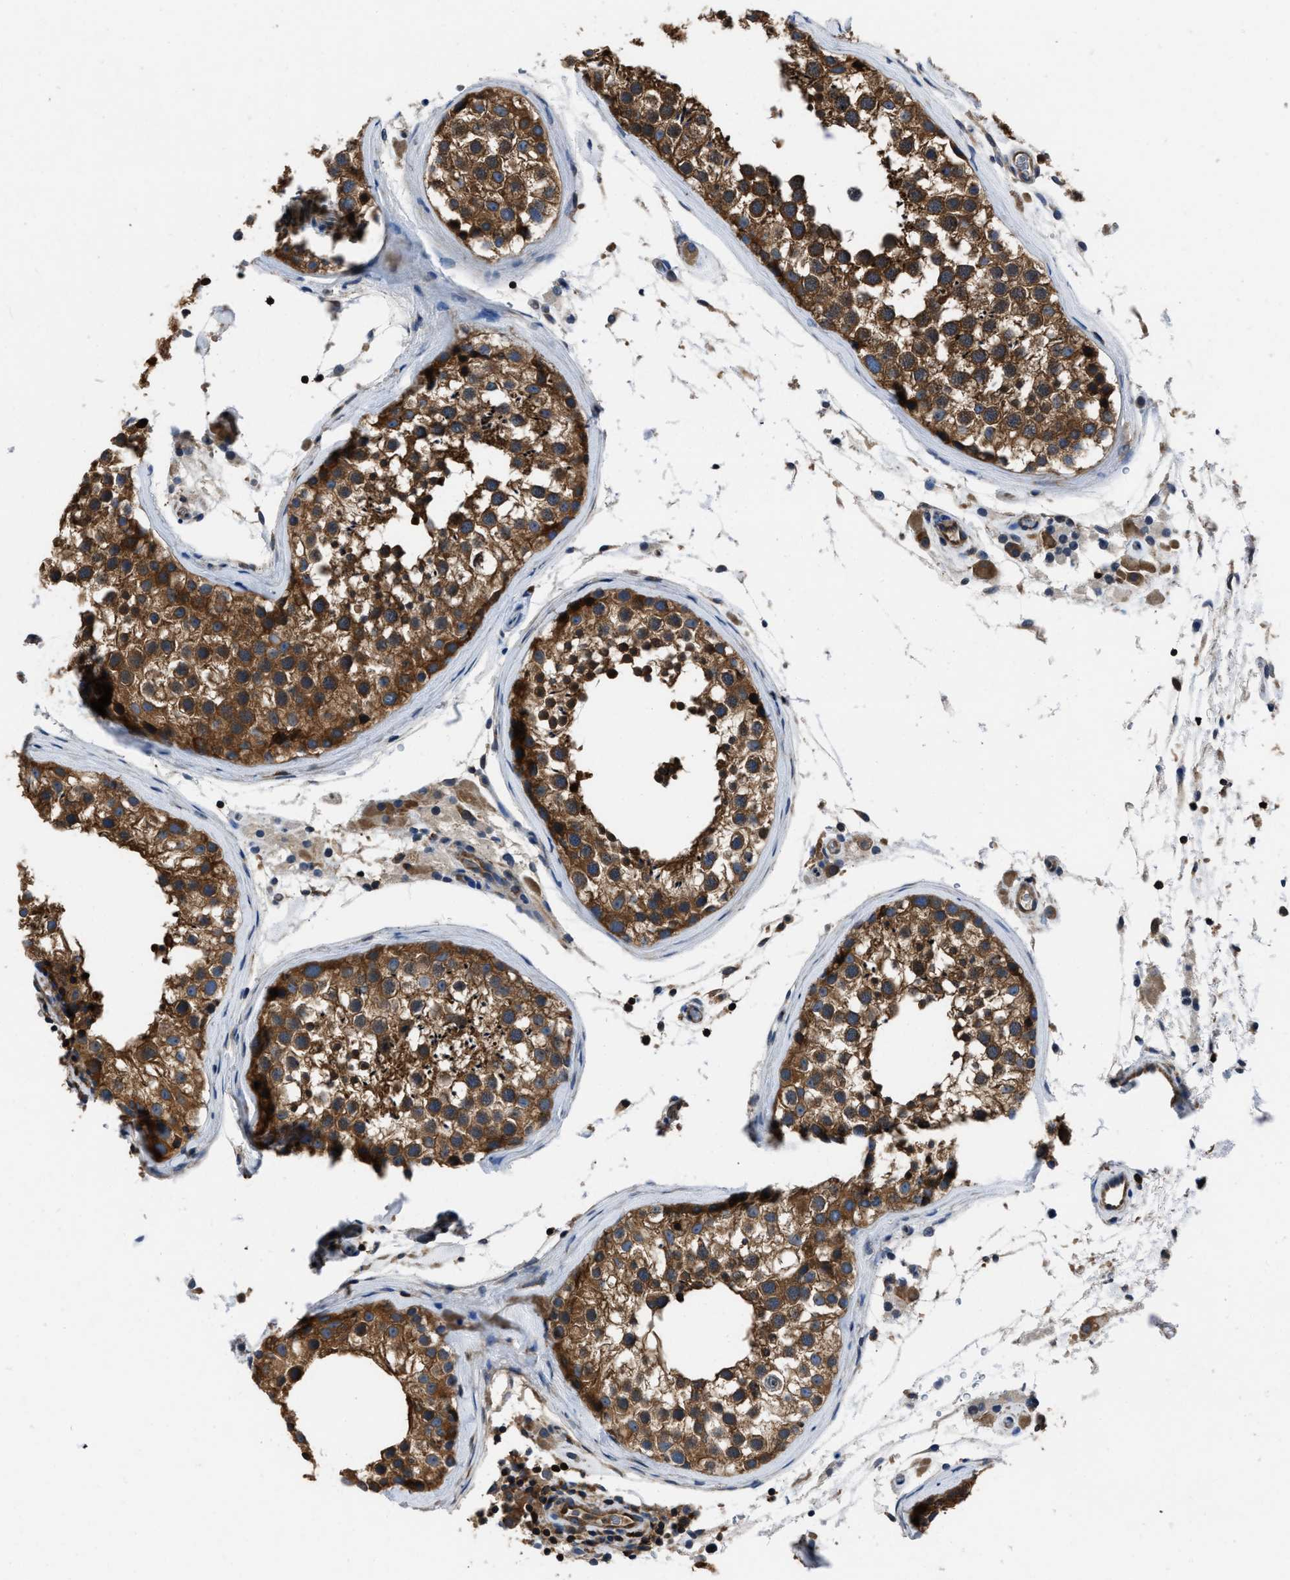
{"staining": {"intensity": "strong", "quantity": ">75%", "location": "cytoplasmic/membranous"}, "tissue": "testis", "cell_type": "Cells in seminiferous ducts", "image_type": "normal", "snomed": [{"axis": "morphology", "description": "Normal tissue, NOS"}, {"axis": "topography", "description": "Testis"}], "caption": "A brown stain shows strong cytoplasmic/membranous positivity of a protein in cells in seminiferous ducts of normal testis.", "gene": "YARS1", "patient": {"sex": "male", "age": 46}}